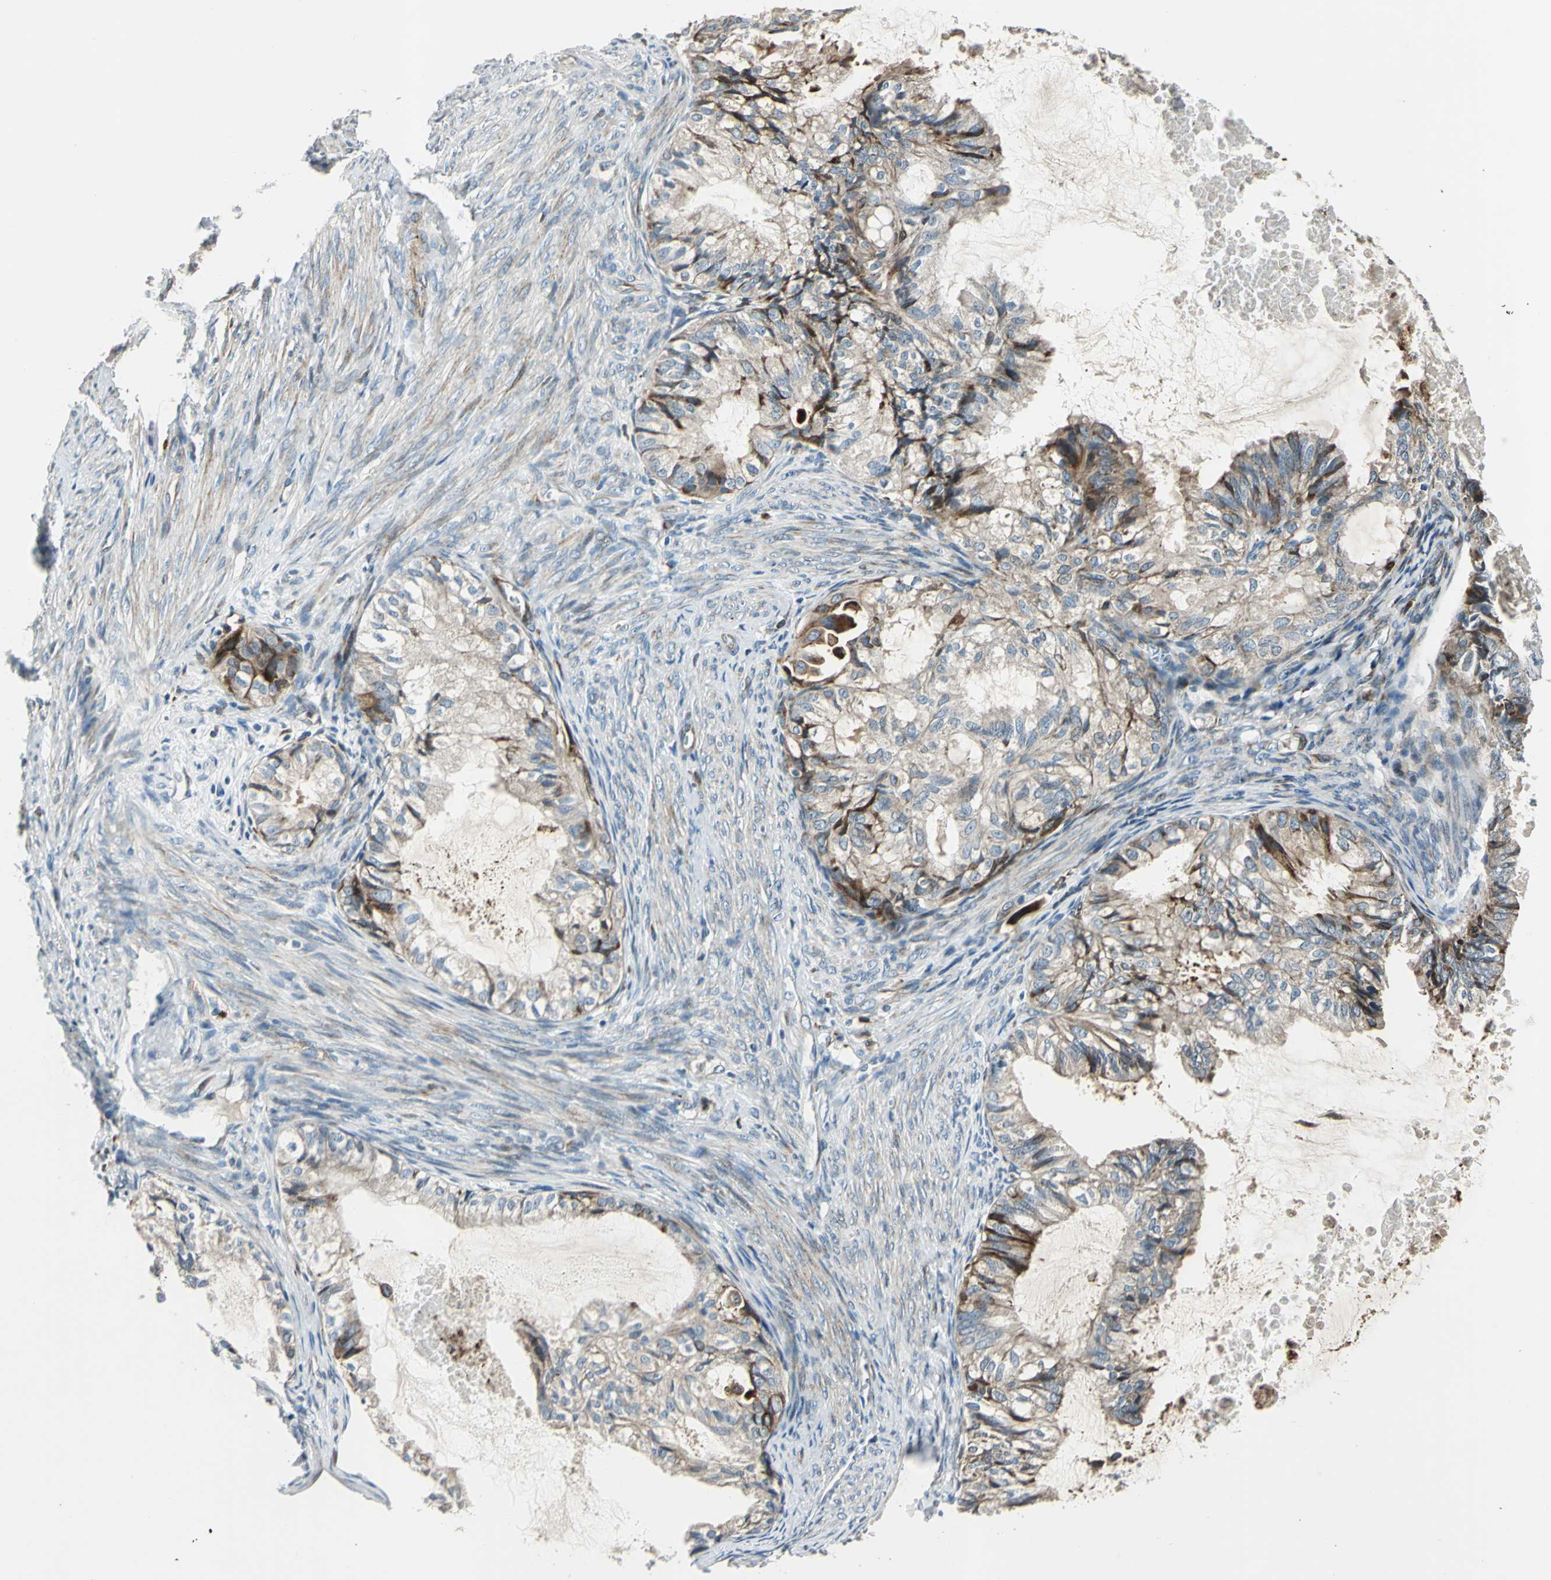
{"staining": {"intensity": "moderate", "quantity": "25%-75%", "location": "cytoplasmic/membranous"}, "tissue": "cervical cancer", "cell_type": "Tumor cells", "image_type": "cancer", "snomed": [{"axis": "morphology", "description": "Normal tissue, NOS"}, {"axis": "morphology", "description": "Adenocarcinoma, NOS"}, {"axis": "topography", "description": "Cervix"}, {"axis": "topography", "description": "Endometrium"}], "caption": "Adenocarcinoma (cervical) stained with a brown dye reveals moderate cytoplasmic/membranous positive expression in about 25%-75% of tumor cells.", "gene": "HTATIP2", "patient": {"sex": "female", "age": 86}}